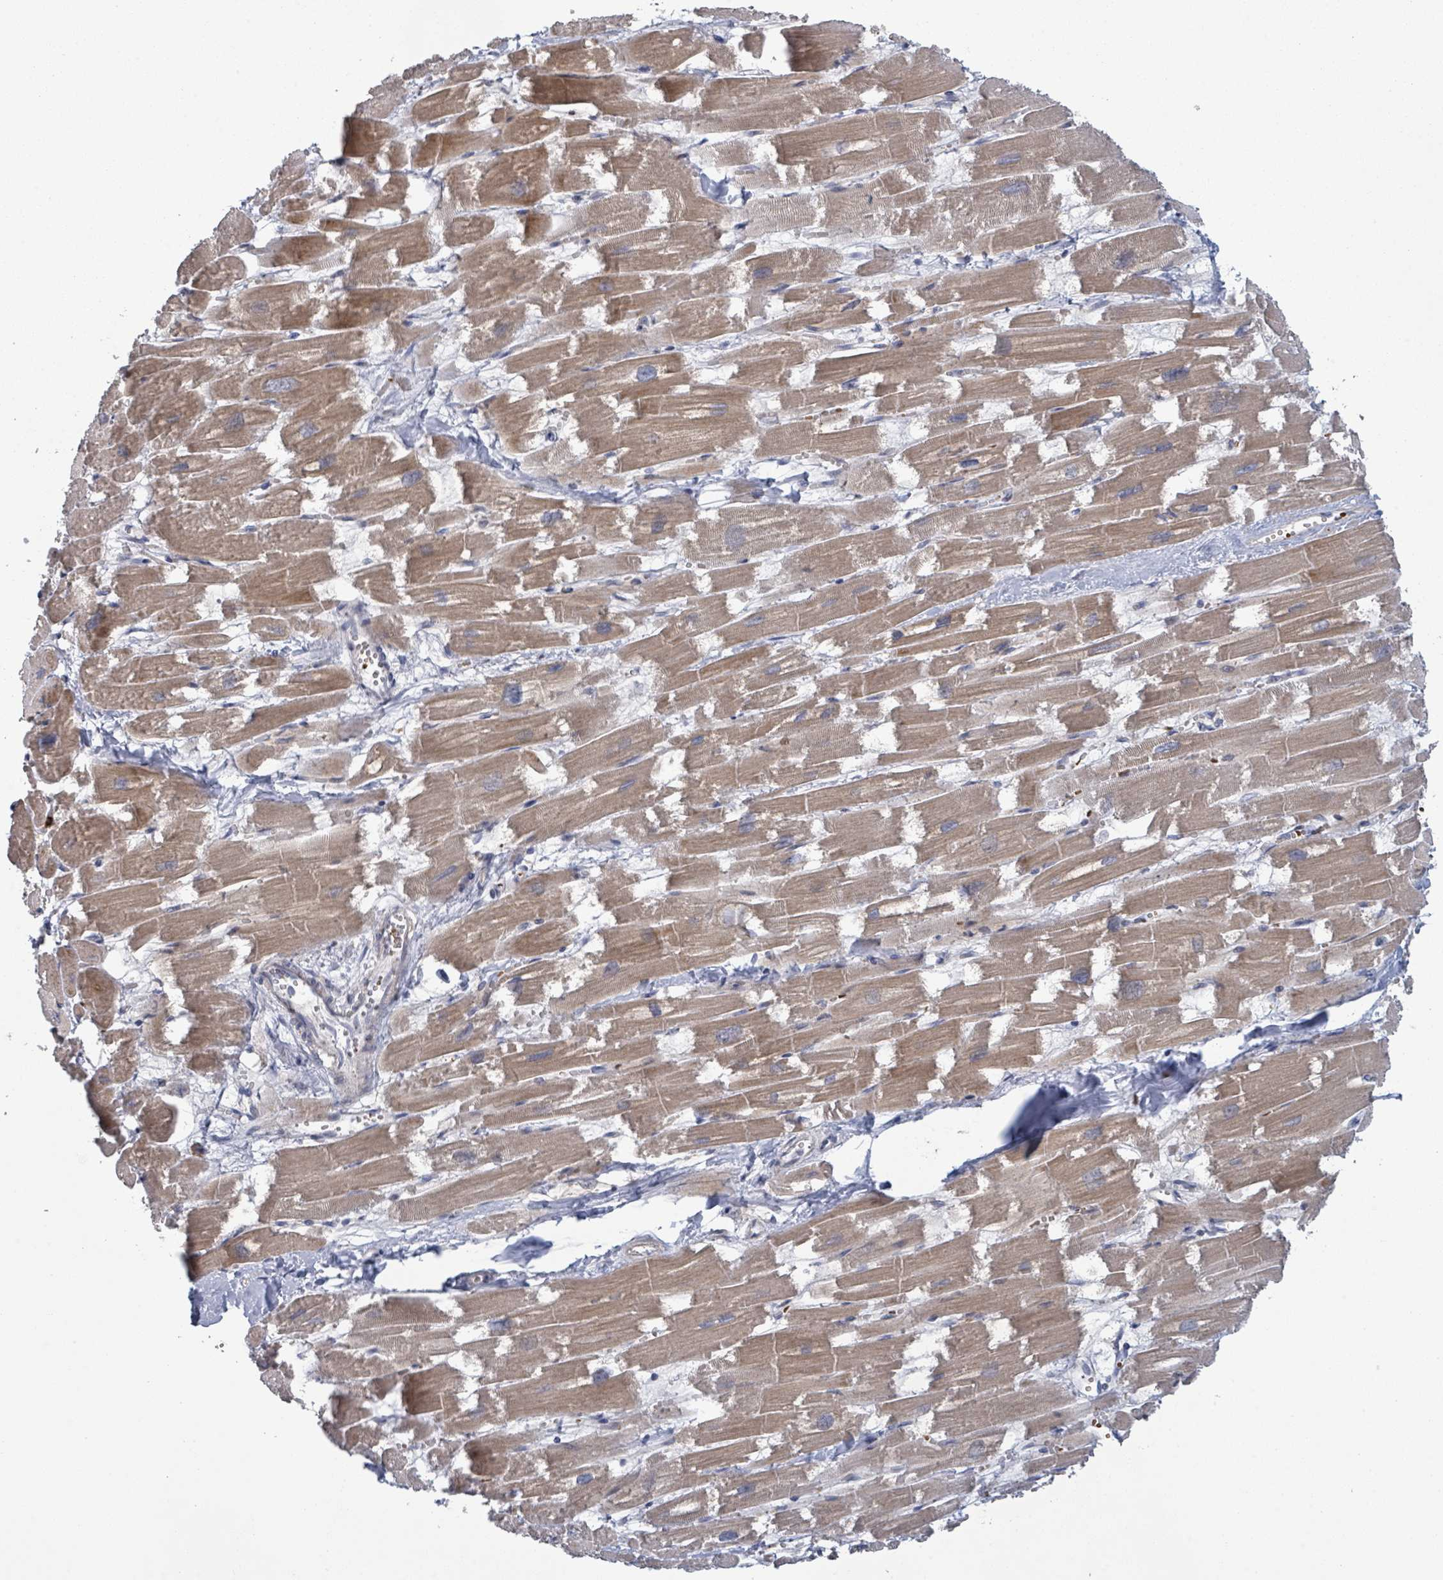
{"staining": {"intensity": "moderate", "quantity": ">75%", "location": "cytoplasmic/membranous"}, "tissue": "heart muscle", "cell_type": "Cardiomyocytes", "image_type": "normal", "snomed": [{"axis": "morphology", "description": "Normal tissue, NOS"}, {"axis": "topography", "description": "Heart"}], "caption": "Protein expression analysis of benign human heart muscle reveals moderate cytoplasmic/membranous positivity in approximately >75% of cardiomyocytes.", "gene": "SHROOM2", "patient": {"sex": "male", "age": 54}}